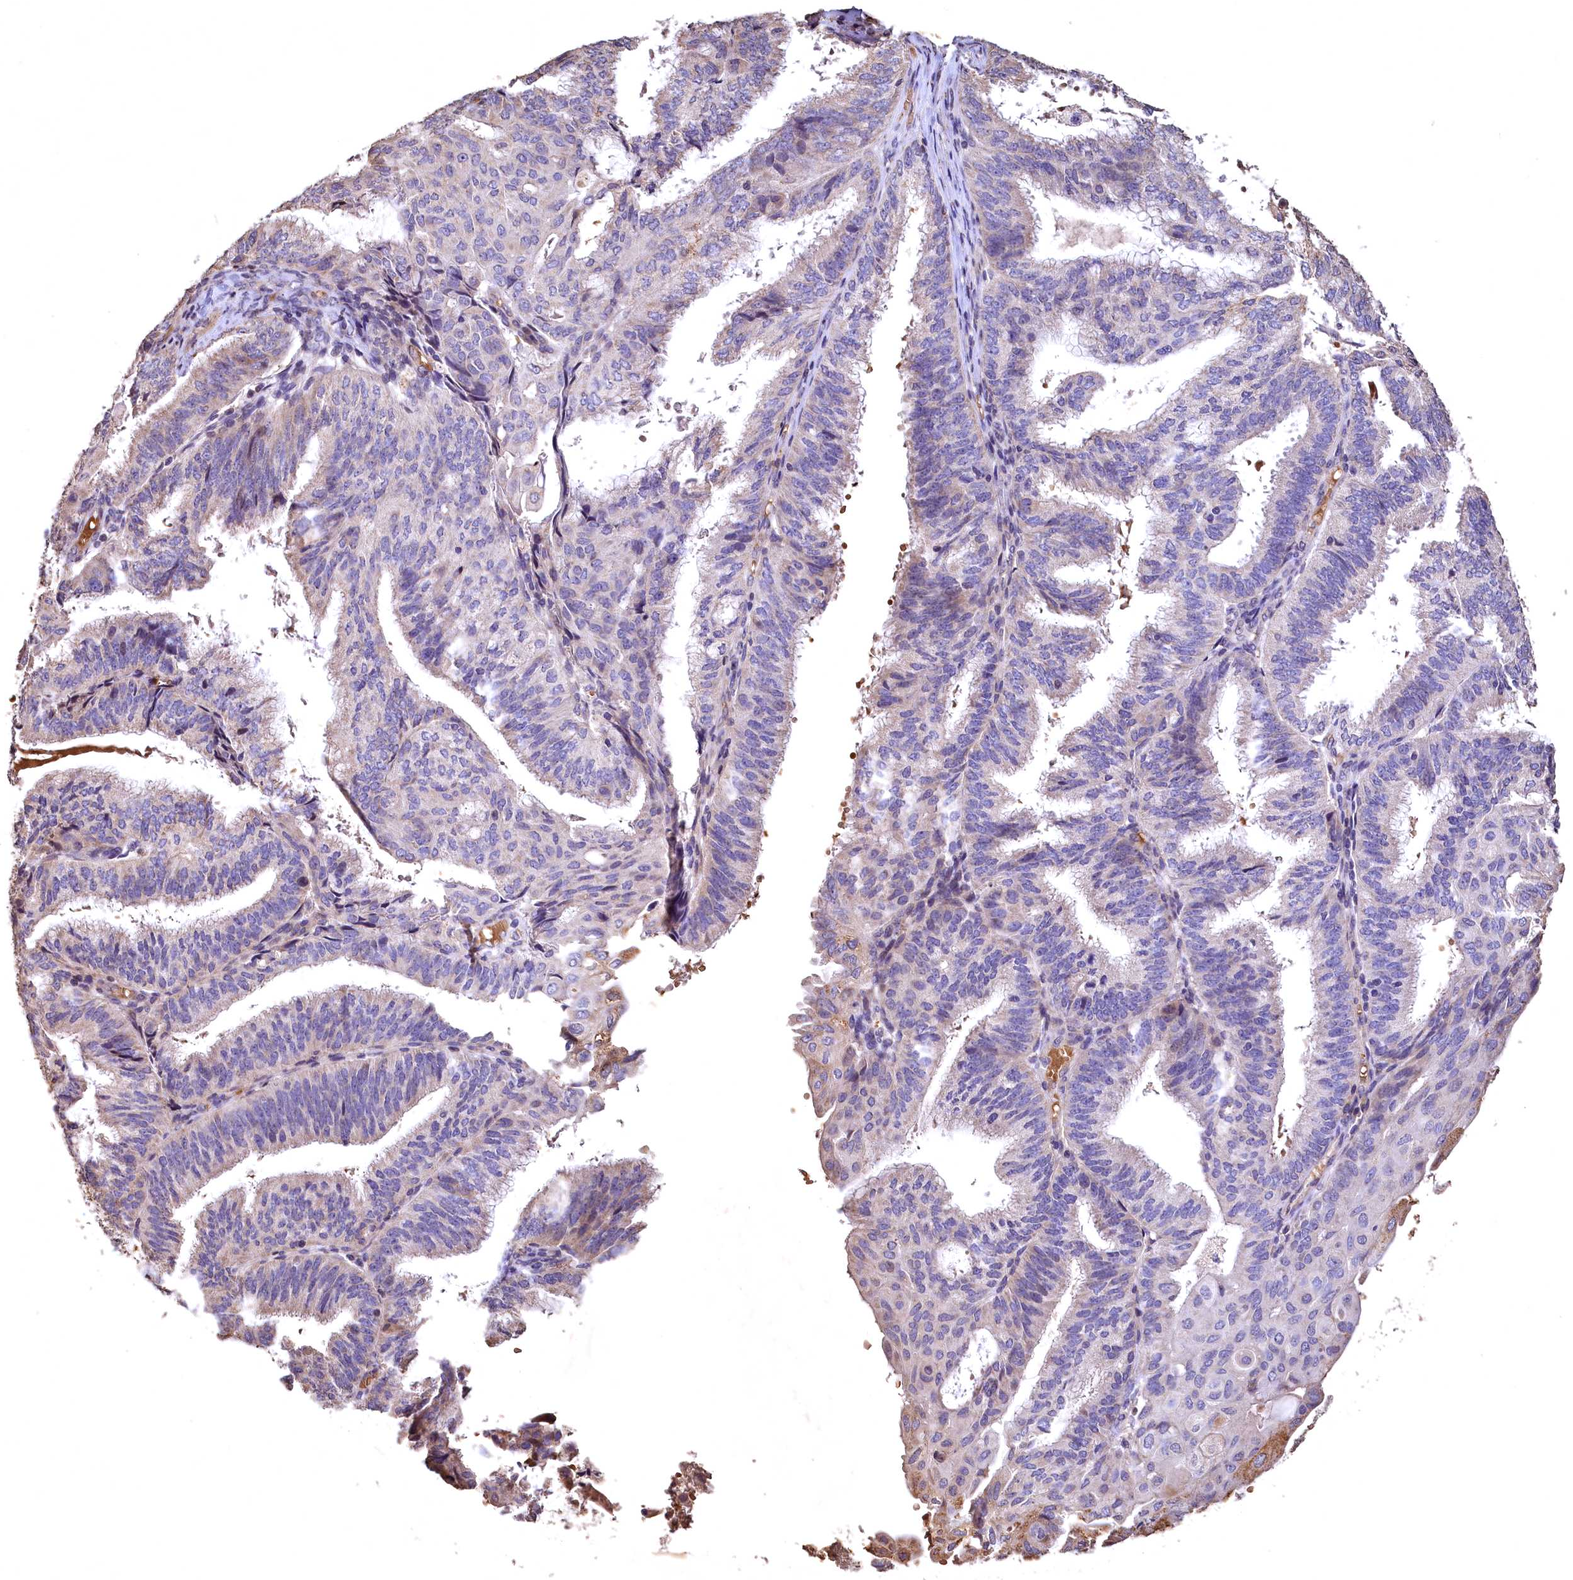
{"staining": {"intensity": "negative", "quantity": "none", "location": "none"}, "tissue": "endometrial cancer", "cell_type": "Tumor cells", "image_type": "cancer", "snomed": [{"axis": "morphology", "description": "Adenocarcinoma, NOS"}, {"axis": "topography", "description": "Endometrium"}], "caption": "Human adenocarcinoma (endometrial) stained for a protein using immunohistochemistry (IHC) reveals no staining in tumor cells.", "gene": "SPTA1", "patient": {"sex": "female", "age": 49}}